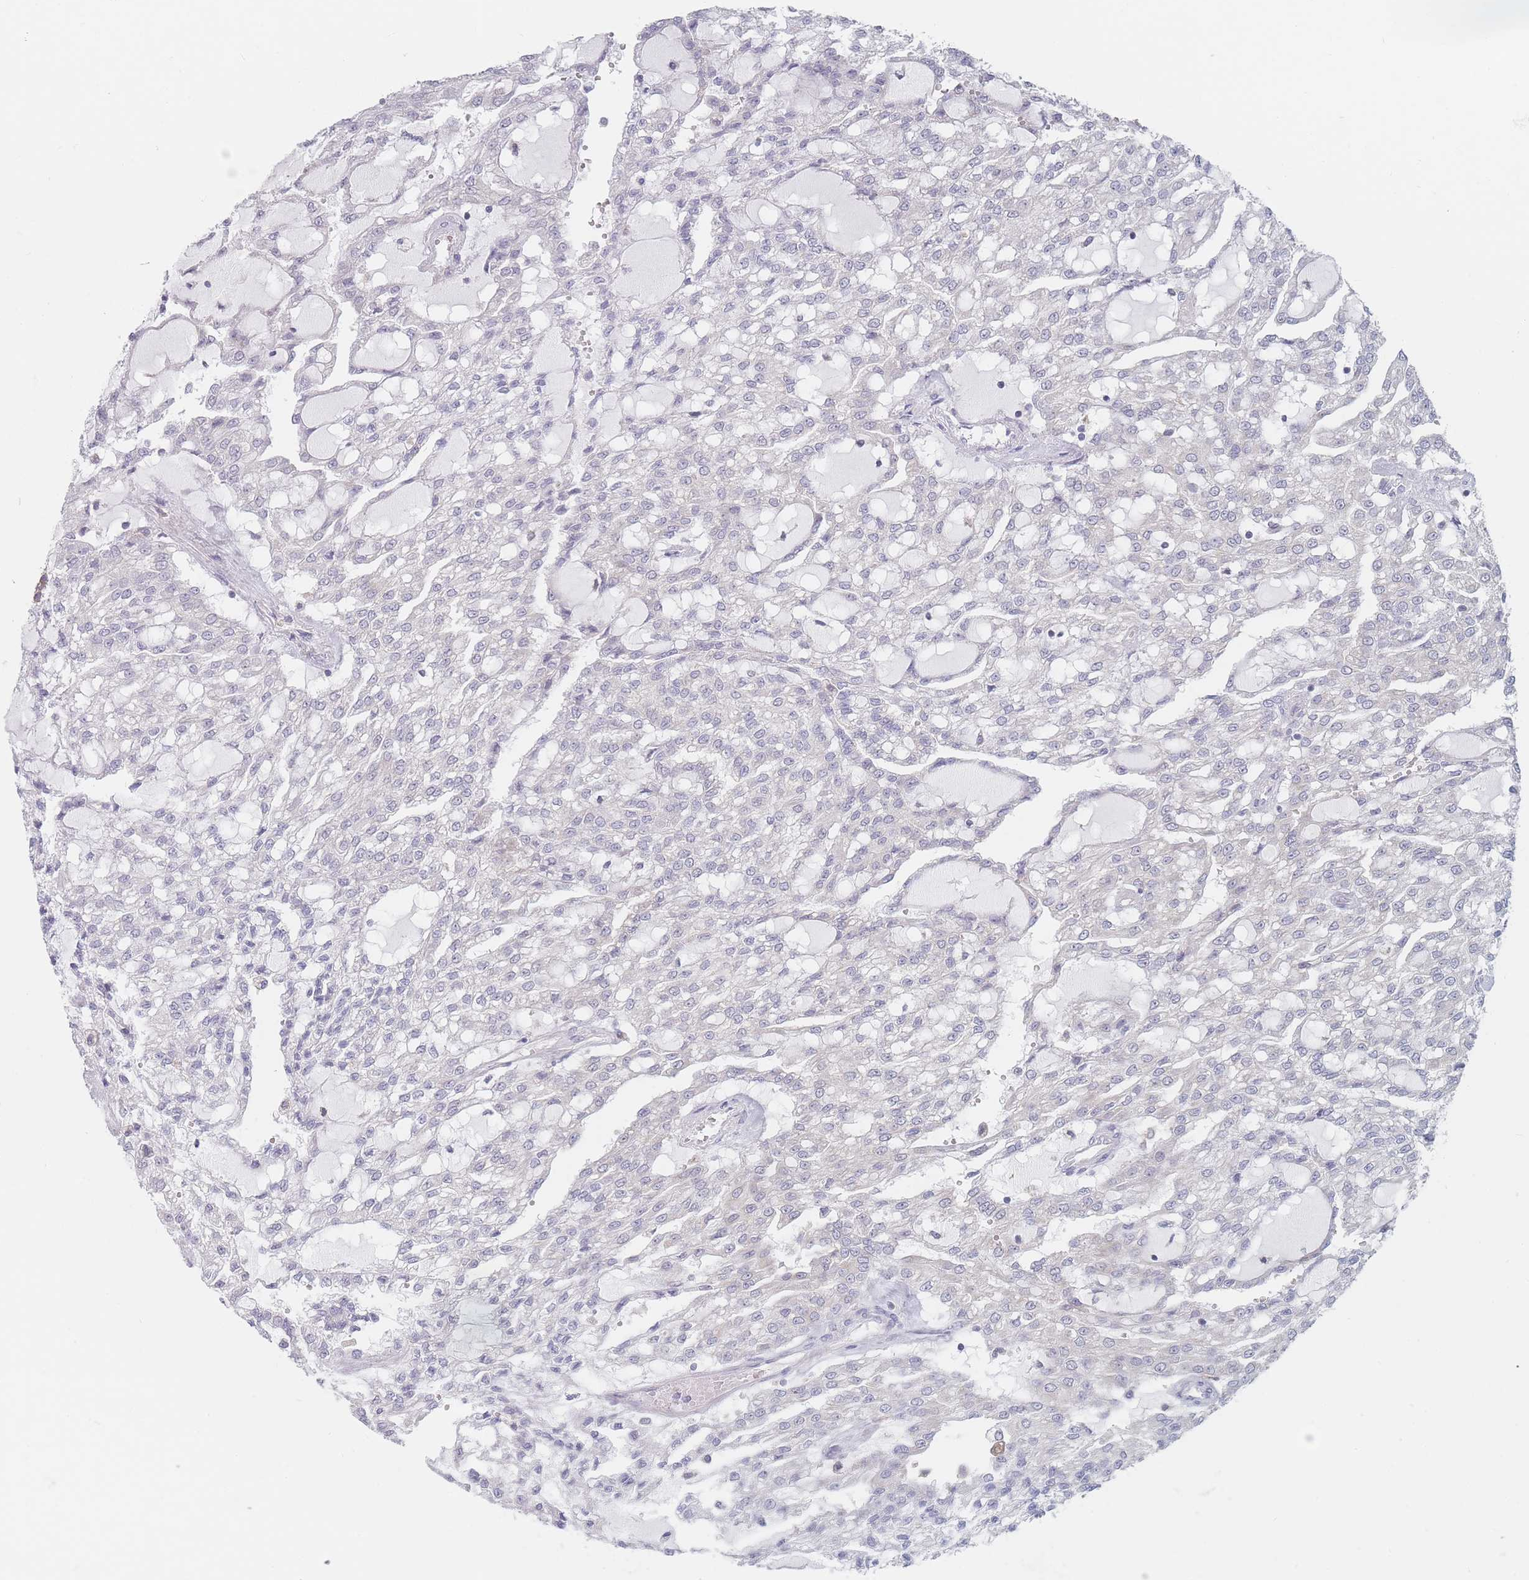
{"staining": {"intensity": "negative", "quantity": "none", "location": "none"}, "tissue": "renal cancer", "cell_type": "Tumor cells", "image_type": "cancer", "snomed": [{"axis": "morphology", "description": "Adenocarcinoma, NOS"}, {"axis": "topography", "description": "Kidney"}], "caption": "Renal cancer stained for a protein using immunohistochemistry (IHC) exhibits no staining tumor cells.", "gene": "MAP1S", "patient": {"sex": "male", "age": 63}}